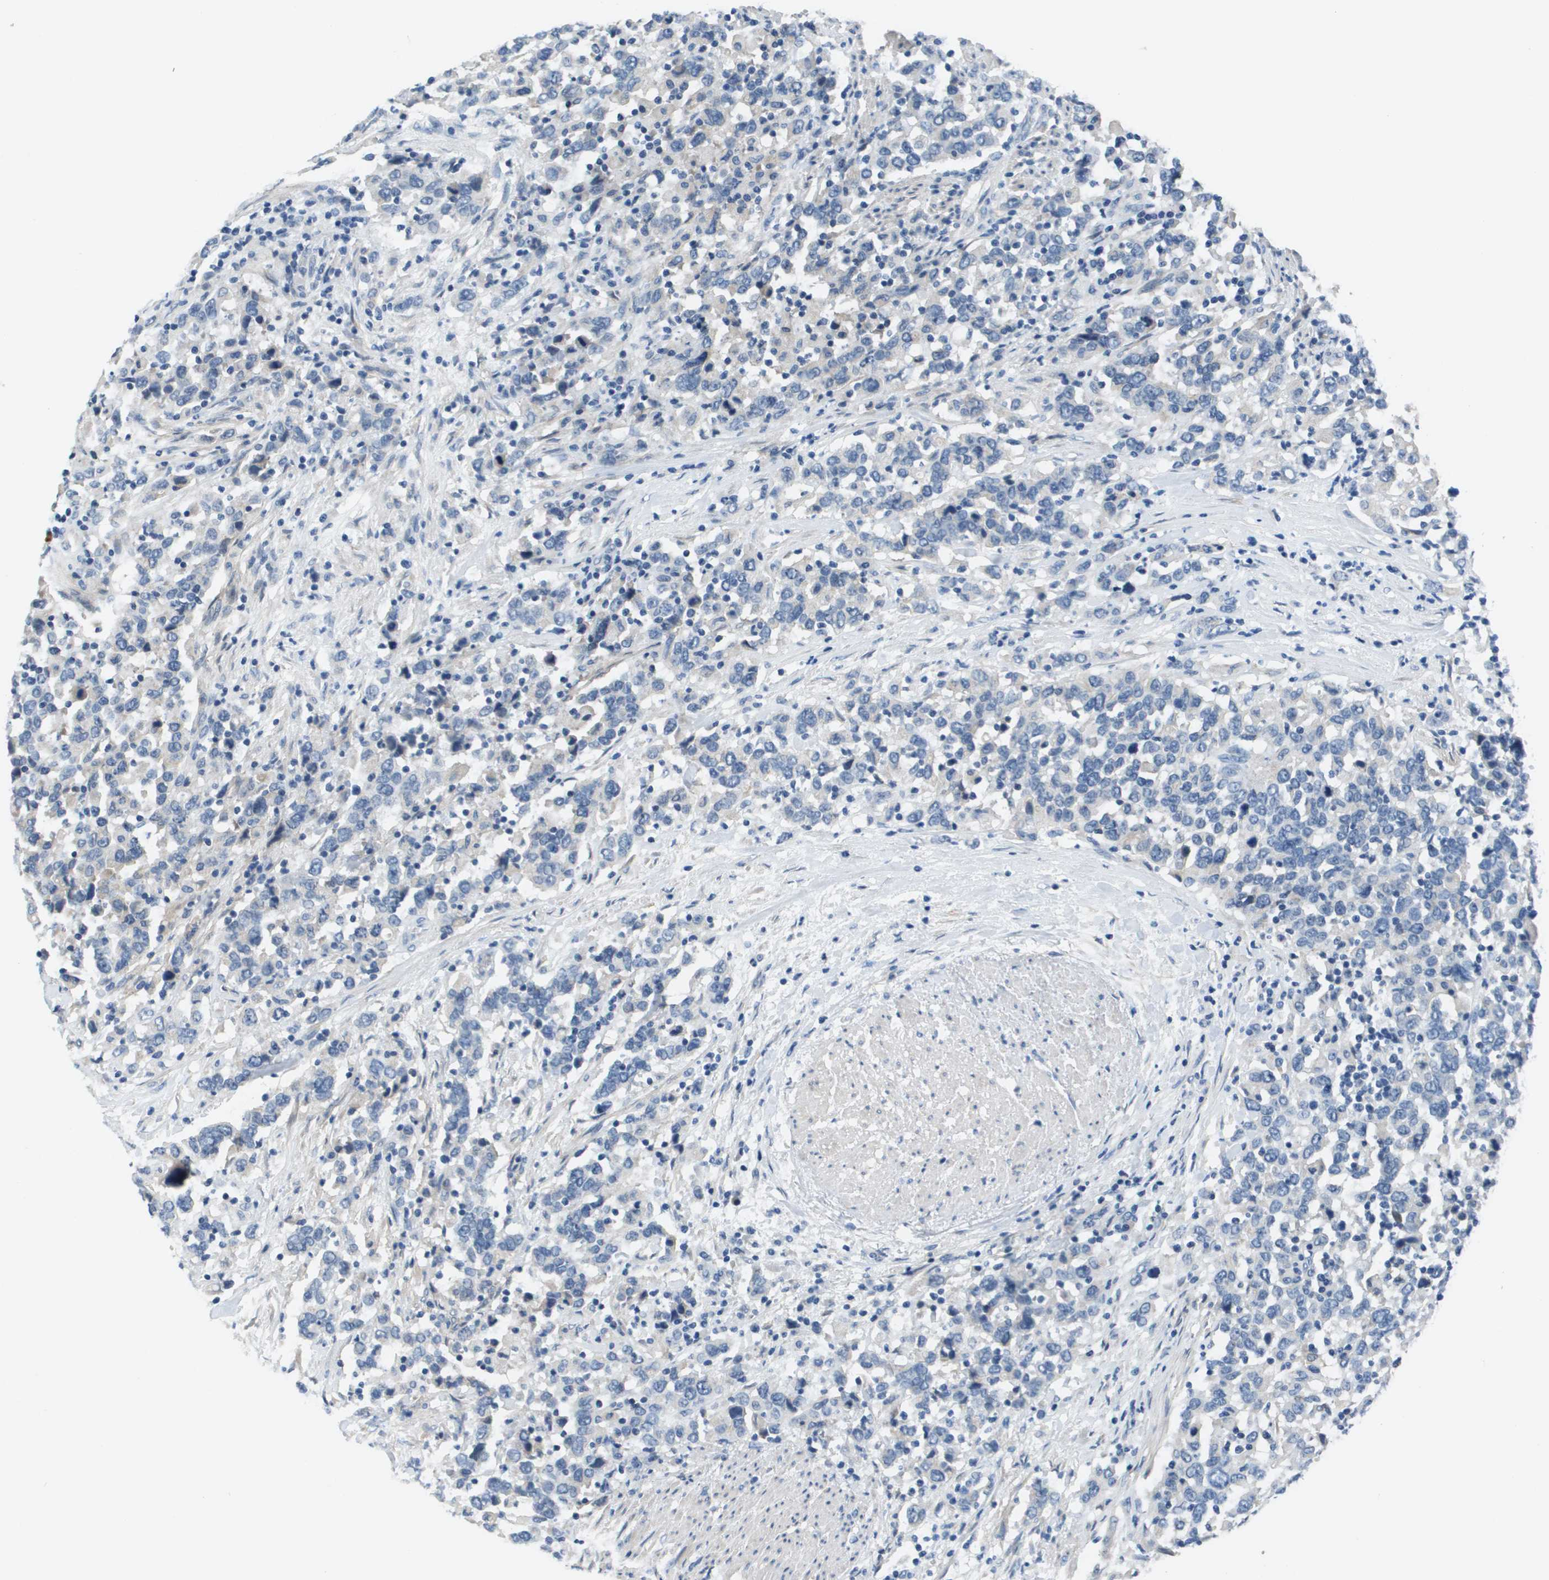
{"staining": {"intensity": "negative", "quantity": "none", "location": "none"}, "tissue": "urothelial cancer", "cell_type": "Tumor cells", "image_type": "cancer", "snomed": [{"axis": "morphology", "description": "Urothelial carcinoma, High grade"}, {"axis": "topography", "description": "Urinary bladder"}], "caption": "A high-resolution photomicrograph shows immunohistochemistry (IHC) staining of urothelial cancer, which displays no significant staining in tumor cells. The staining was performed using DAB to visualize the protein expression in brown, while the nuclei were stained in blue with hematoxylin (Magnification: 20x).", "gene": "NCS1", "patient": {"sex": "male", "age": 61}}